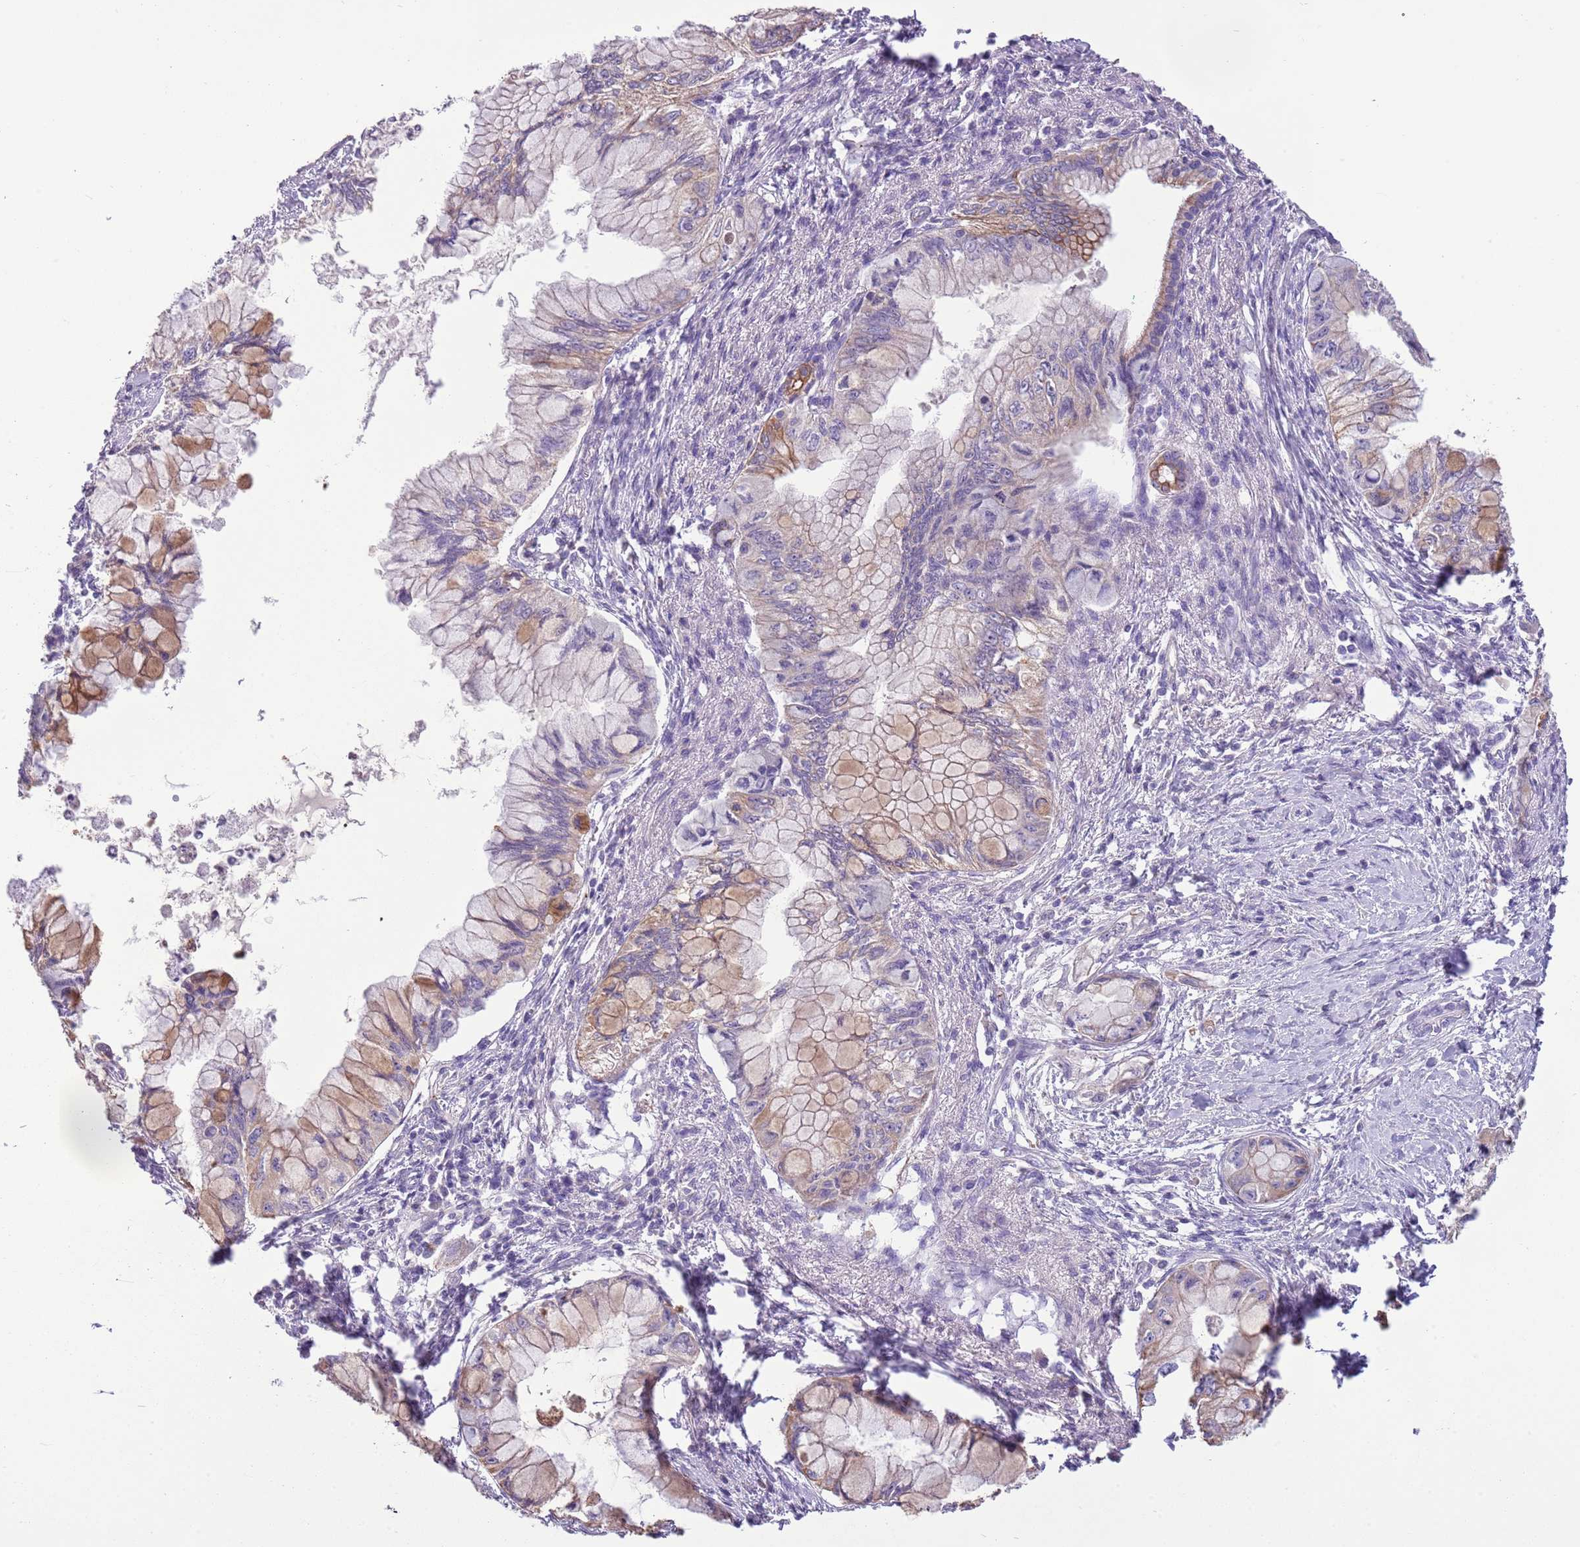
{"staining": {"intensity": "weak", "quantity": "<25%", "location": "cytoplasmic/membranous"}, "tissue": "pancreatic cancer", "cell_type": "Tumor cells", "image_type": "cancer", "snomed": [{"axis": "morphology", "description": "Adenocarcinoma, NOS"}, {"axis": "topography", "description": "Pancreas"}], "caption": "Immunohistochemistry (IHC) histopathology image of neoplastic tissue: human adenocarcinoma (pancreatic) stained with DAB (3,3'-diaminobenzidine) shows no significant protein positivity in tumor cells.", "gene": "HES3", "patient": {"sex": "male", "age": 48}}